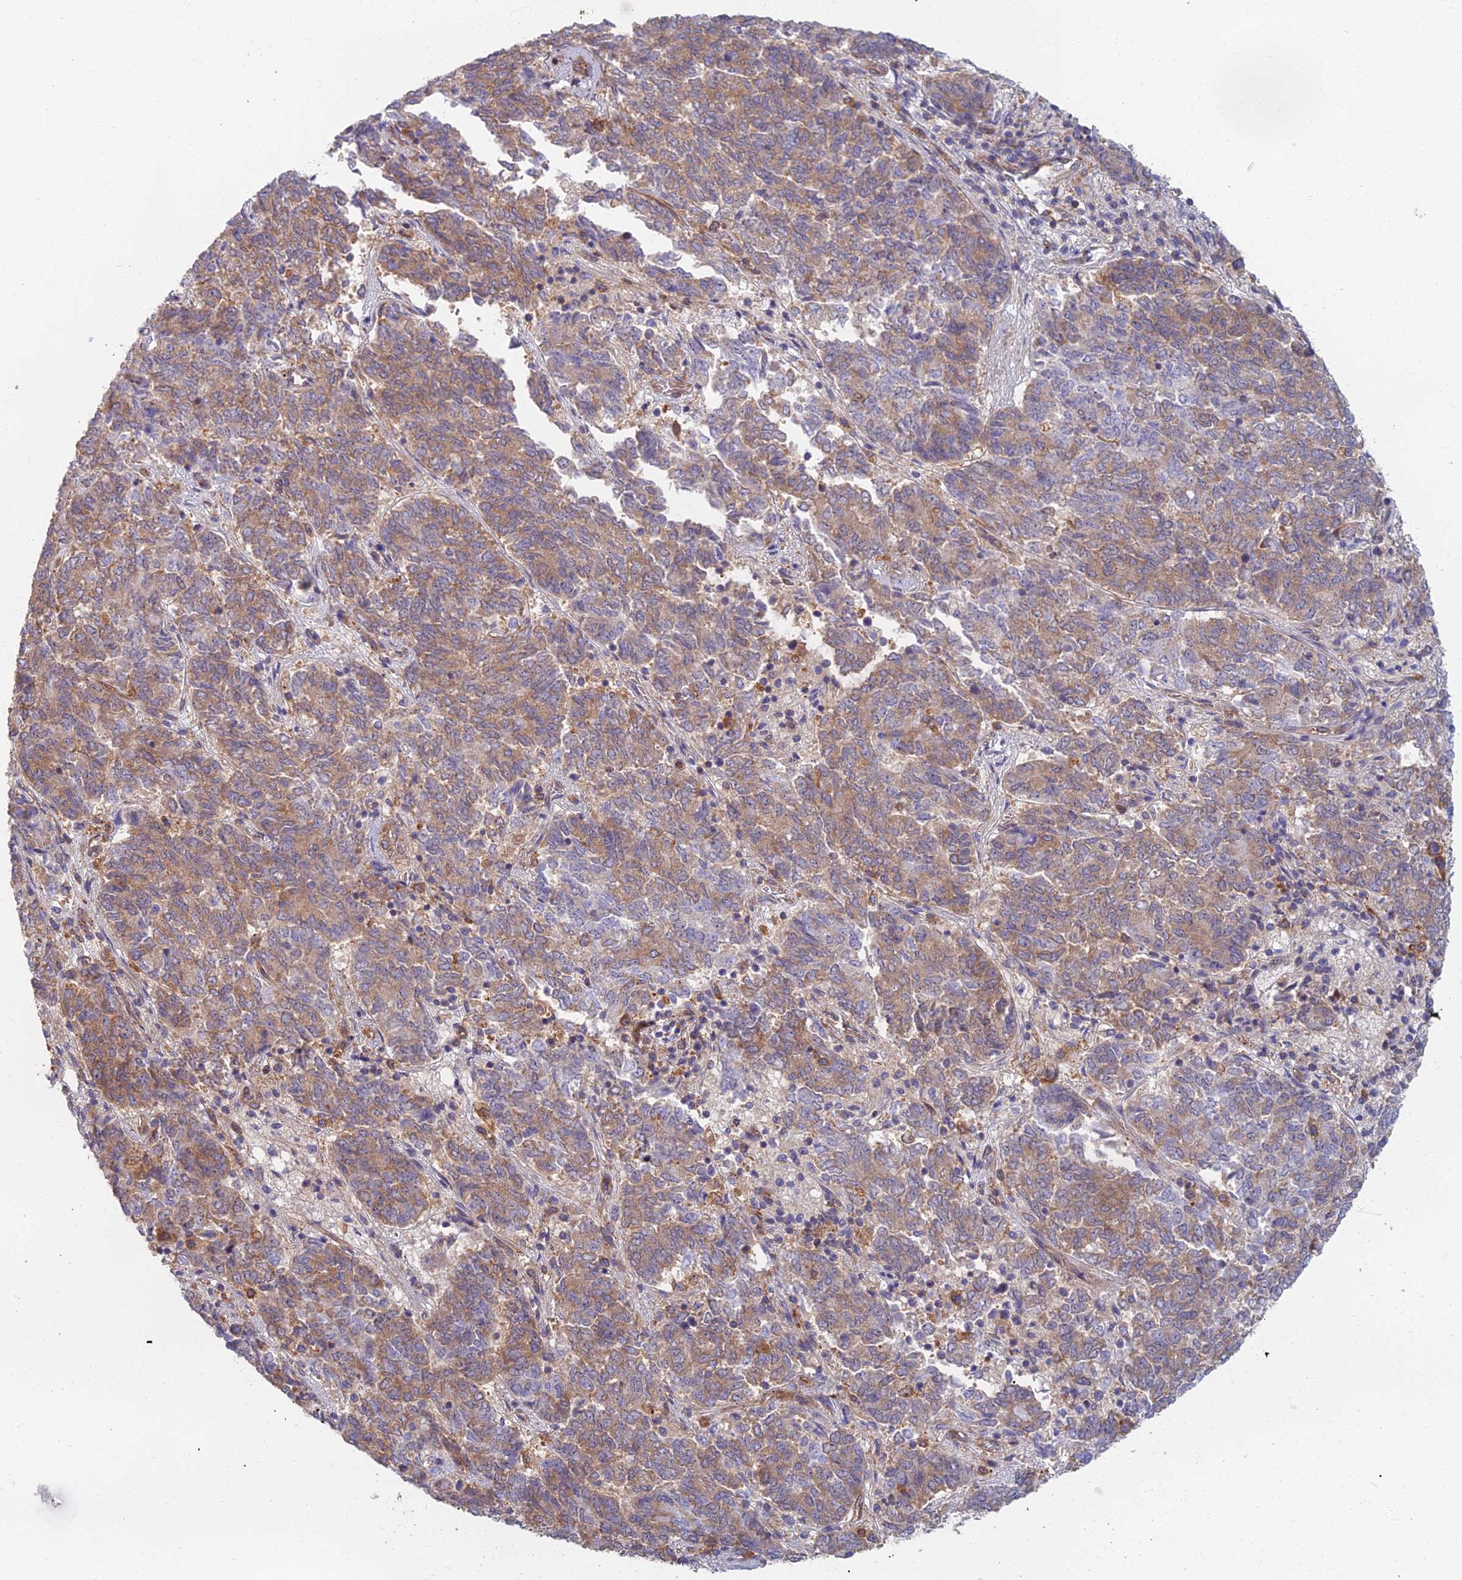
{"staining": {"intensity": "moderate", "quantity": ">75%", "location": "cytoplasmic/membranous"}, "tissue": "endometrial cancer", "cell_type": "Tumor cells", "image_type": "cancer", "snomed": [{"axis": "morphology", "description": "Adenocarcinoma, NOS"}, {"axis": "topography", "description": "Endometrium"}], "caption": "Moderate cytoplasmic/membranous staining for a protein is identified in approximately >75% of tumor cells of endometrial adenocarcinoma using IHC.", "gene": "RBSN", "patient": {"sex": "female", "age": 80}}